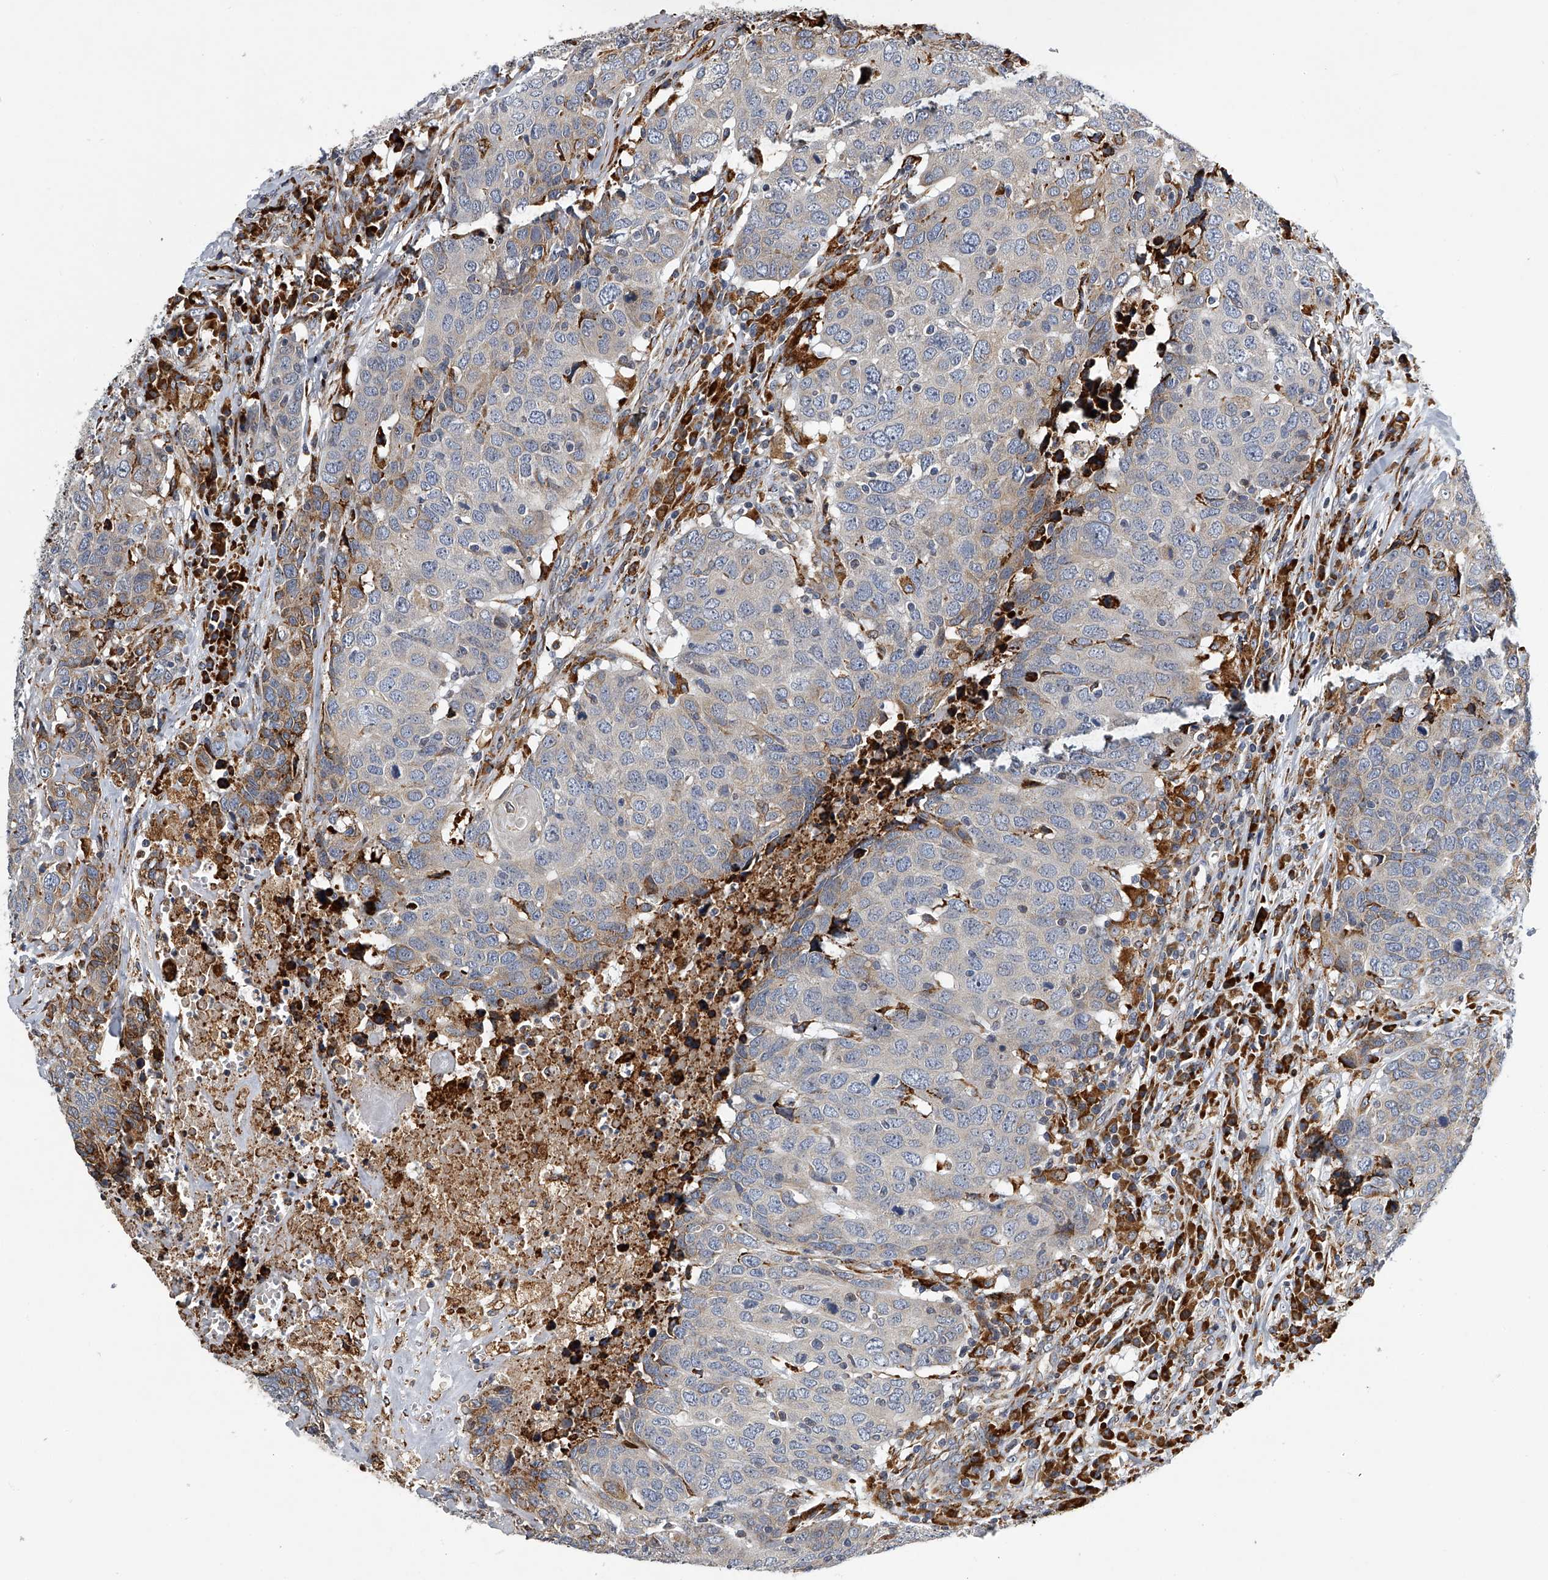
{"staining": {"intensity": "weak", "quantity": "<25%", "location": "cytoplasmic/membranous"}, "tissue": "head and neck cancer", "cell_type": "Tumor cells", "image_type": "cancer", "snomed": [{"axis": "morphology", "description": "Squamous cell carcinoma, NOS"}, {"axis": "topography", "description": "Head-Neck"}], "caption": "Immunohistochemical staining of squamous cell carcinoma (head and neck) demonstrates no significant expression in tumor cells.", "gene": "TMEM63C", "patient": {"sex": "male", "age": 66}}